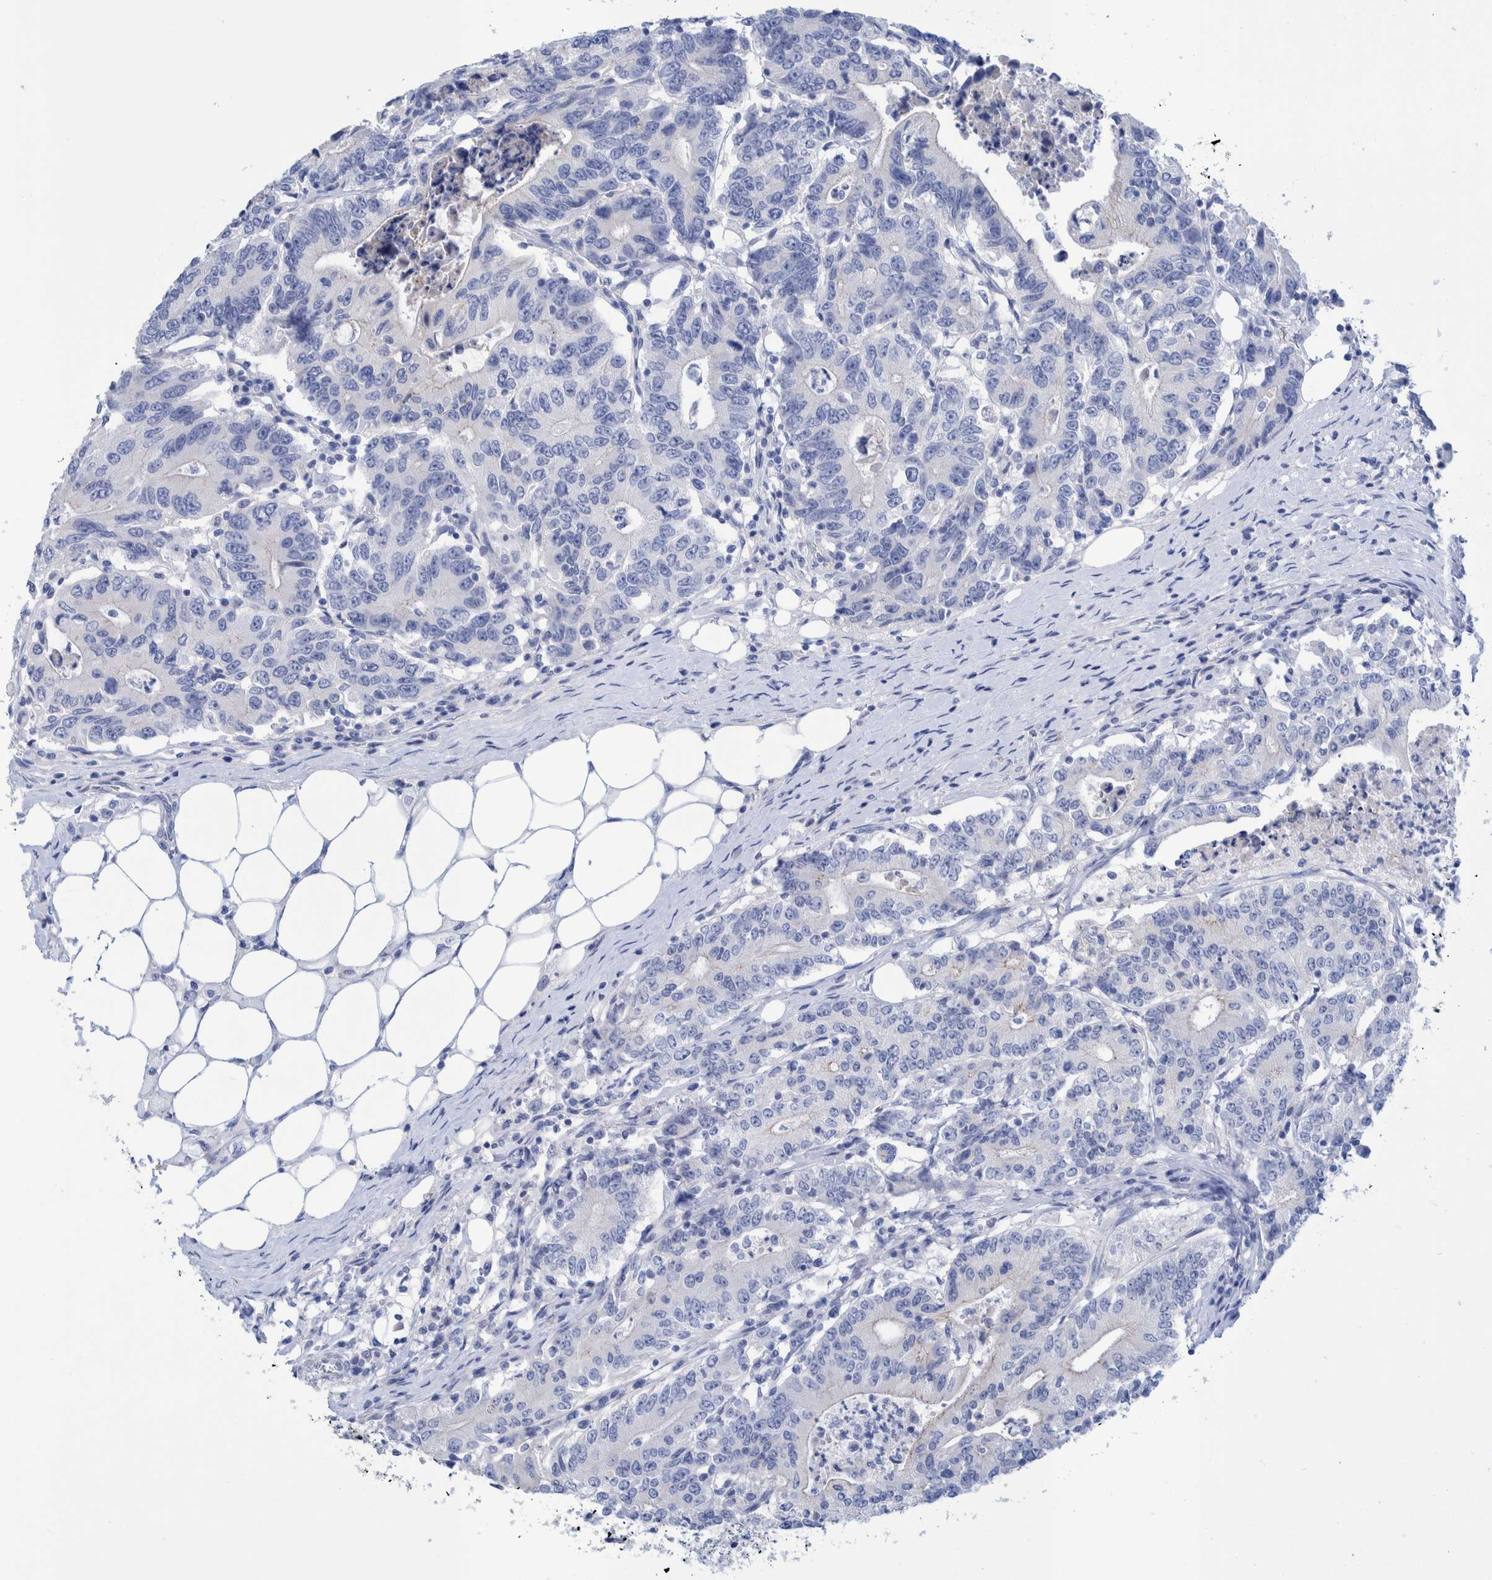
{"staining": {"intensity": "negative", "quantity": "none", "location": "none"}, "tissue": "colorectal cancer", "cell_type": "Tumor cells", "image_type": "cancer", "snomed": [{"axis": "morphology", "description": "Adenocarcinoma, NOS"}, {"axis": "topography", "description": "Colon"}], "caption": "The photomicrograph shows no significant expression in tumor cells of colorectal cancer (adenocarcinoma).", "gene": "PERP", "patient": {"sex": "female", "age": 77}}